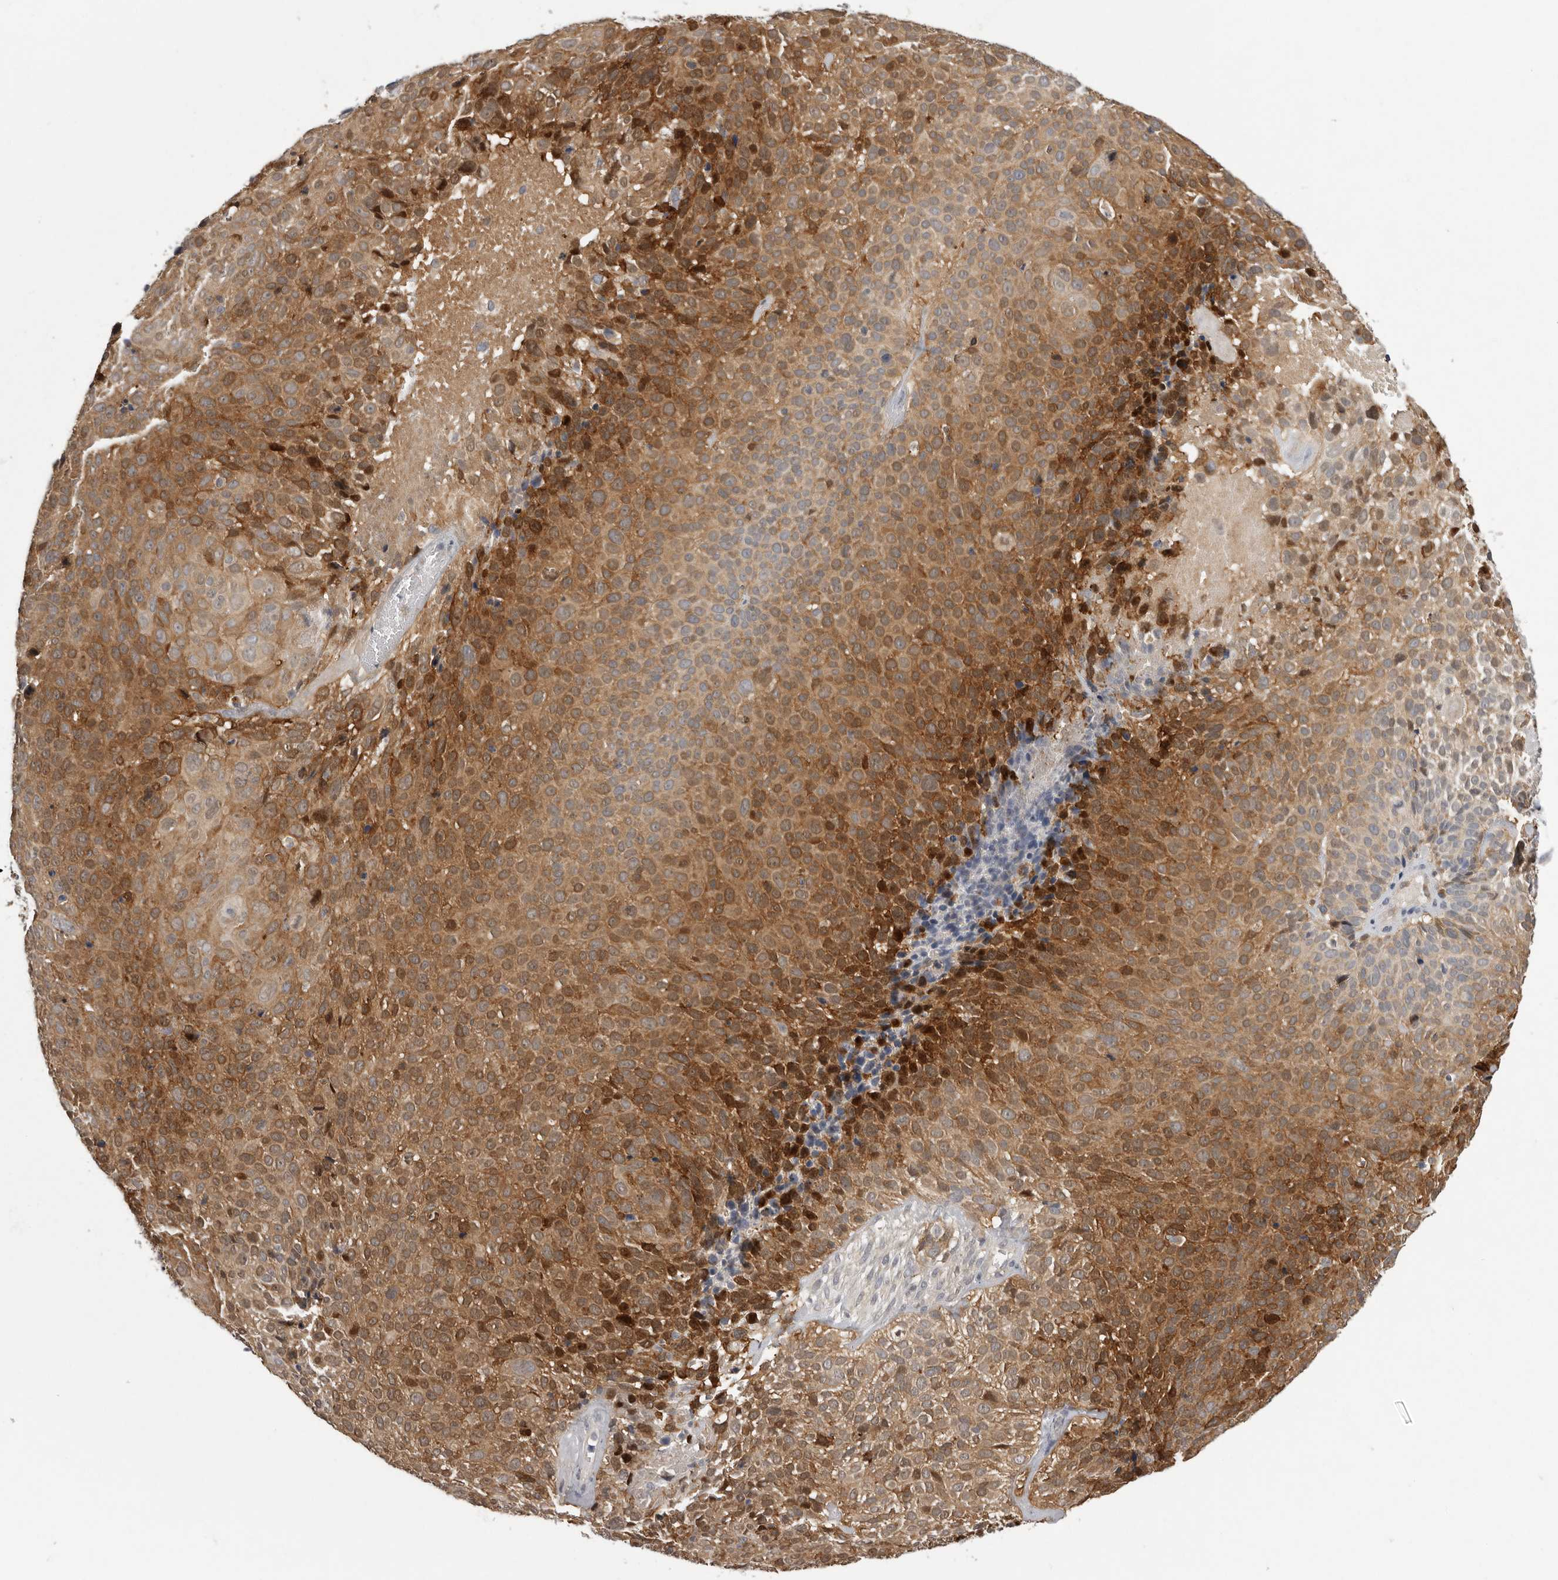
{"staining": {"intensity": "moderate", "quantity": ">75%", "location": "cytoplasmic/membranous"}, "tissue": "cervical cancer", "cell_type": "Tumor cells", "image_type": "cancer", "snomed": [{"axis": "morphology", "description": "Squamous cell carcinoma, NOS"}, {"axis": "topography", "description": "Cervix"}], "caption": "Cervical cancer (squamous cell carcinoma) was stained to show a protein in brown. There is medium levels of moderate cytoplasmic/membranous expression in about >75% of tumor cells. The staining was performed using DAB, with brown indicating positive protein expression. Nuclei are stained blue with hematoxylin.", "gene": "RALGPS2", "patient": {"sex": "female", "age": 74}}